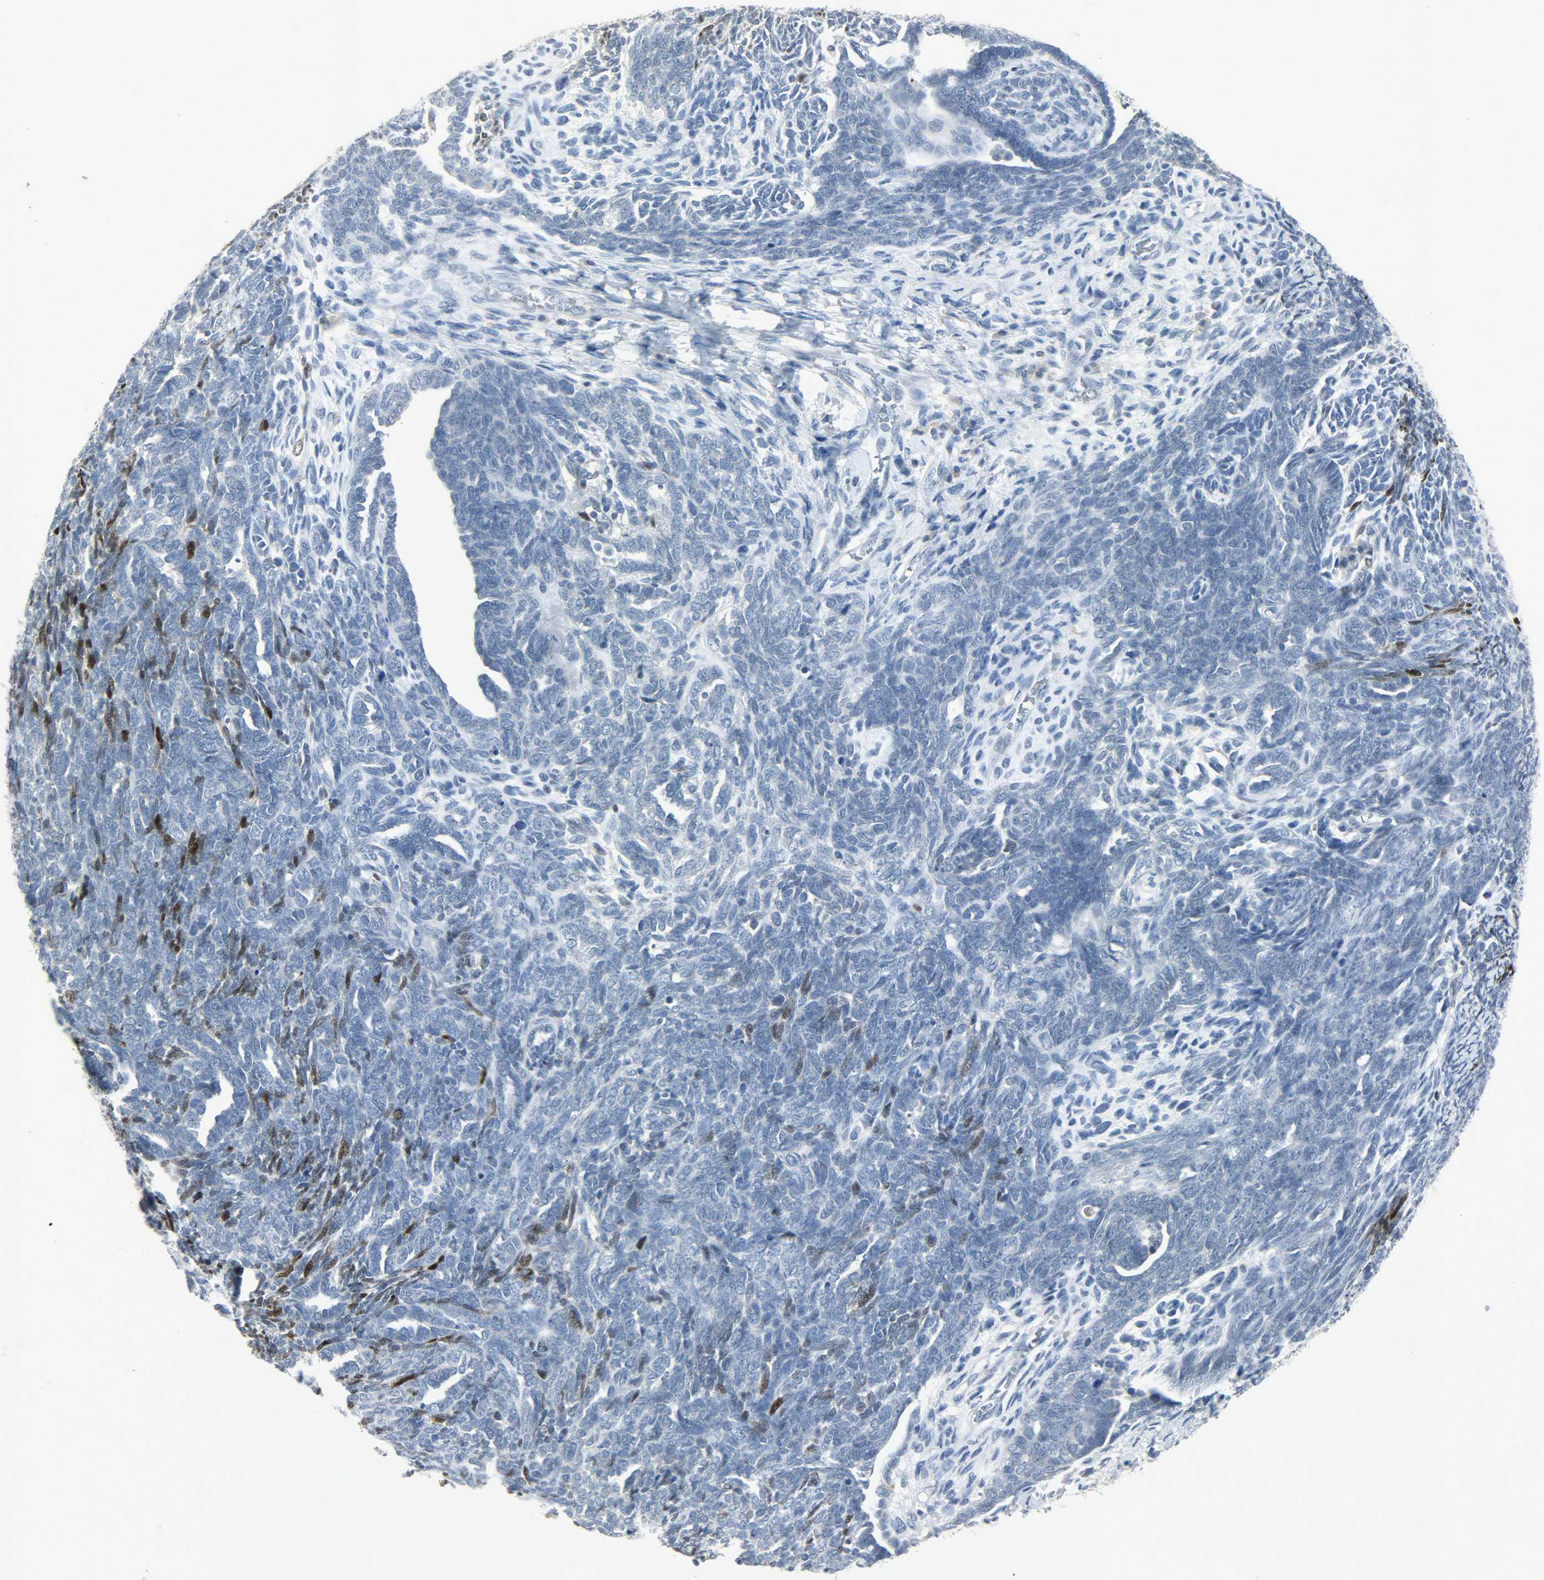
{"staining": {"intensity": "negative", "quantity": "none", "location": "none"}, "tissue": "endometrial cancer", "cell_type": "Tumor cells", "image_type": "cancer", "snomed": [{"axis": "morphology", "description": "Neoplasm, malignant, NOS"}, {"axis": "topography", "description": "Endometrium"}], "caption": "A histopathology image of human endometrial neoplasm (malignant) is negative for staining in tumor cells.", "gene": "CAMK4", "patient": {"sex": "female", "age": 74}}